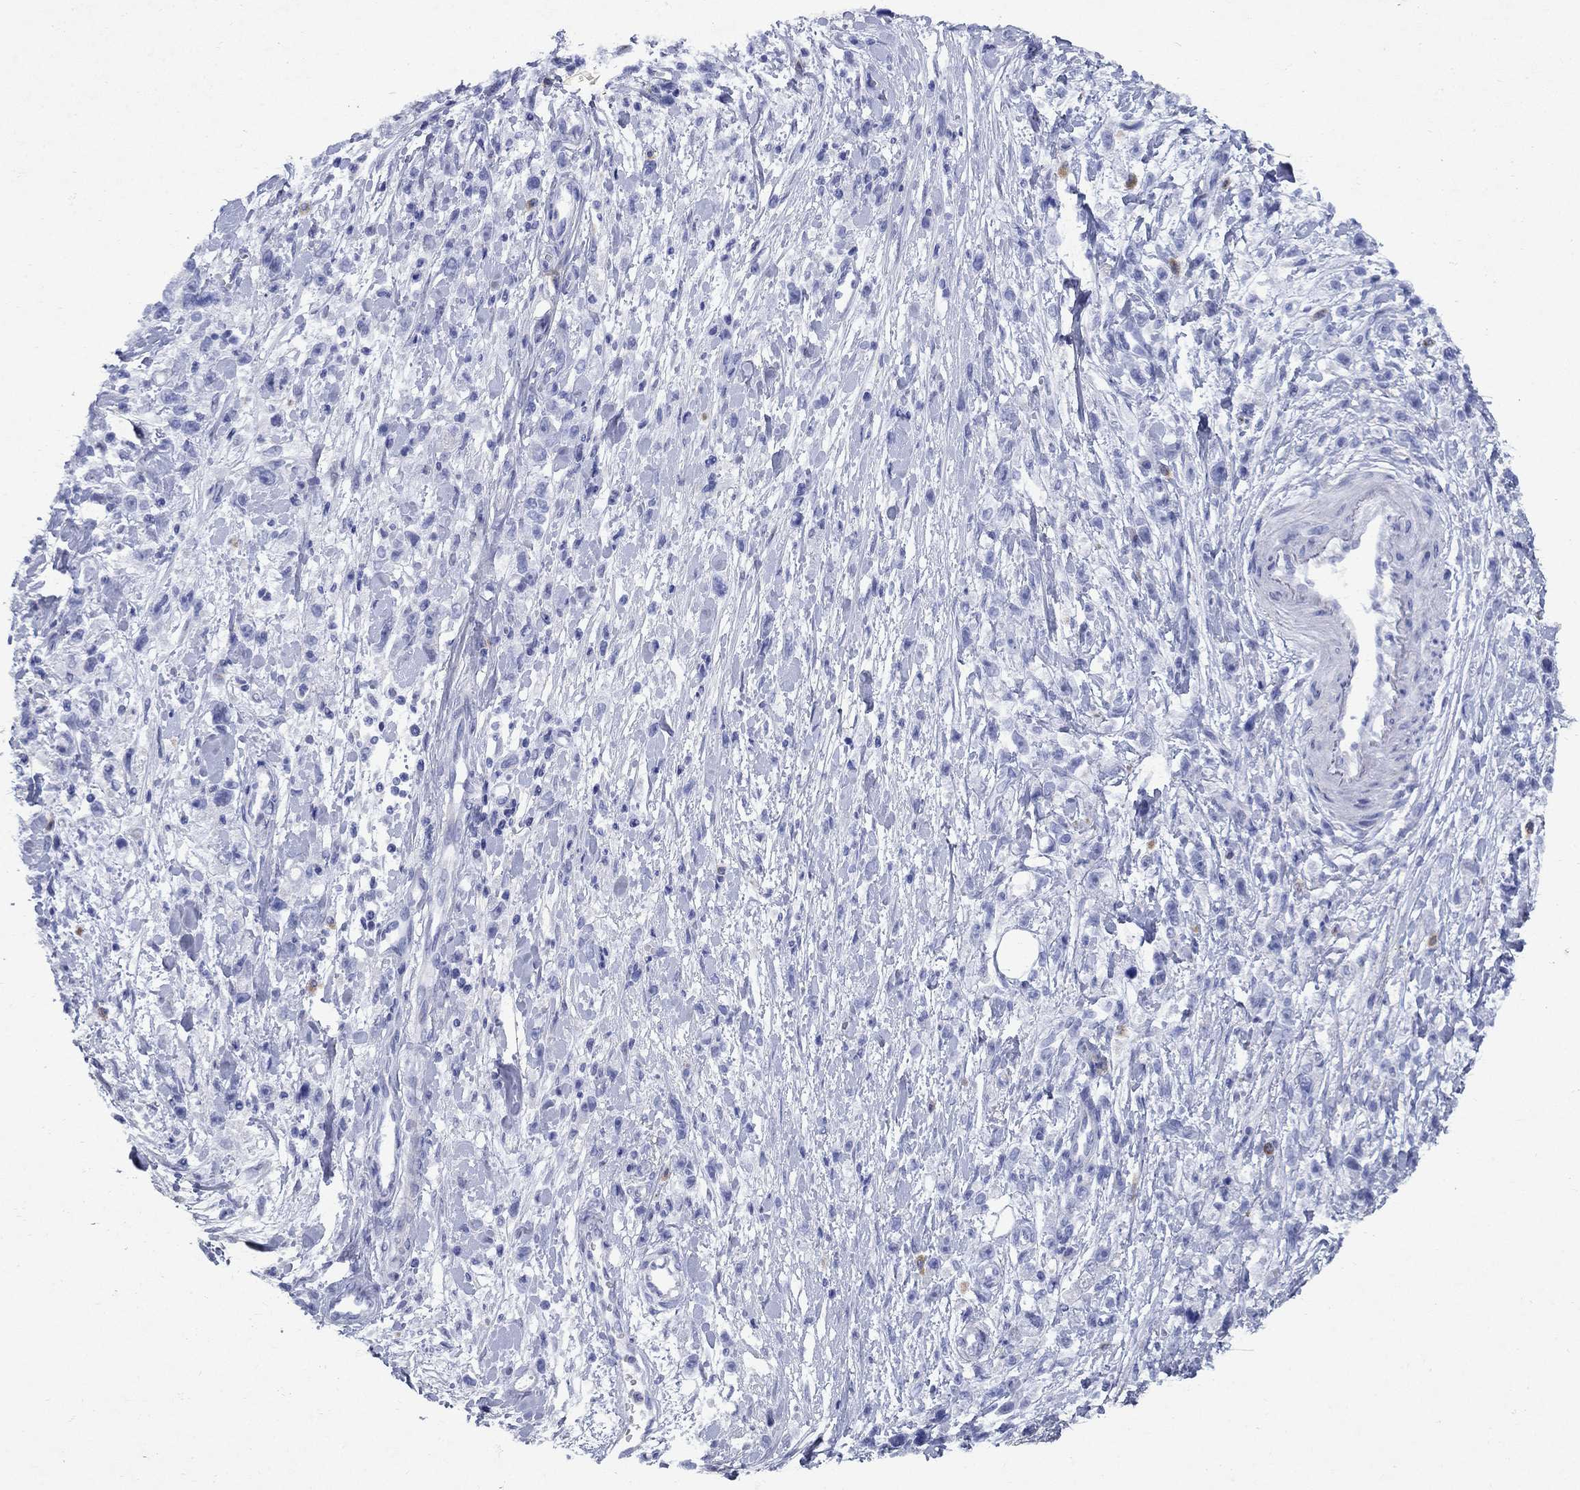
{"staining": {"intensity": "negative", "quantity": "none", "location": "none"}, "tissue": "stomach cancer", "cell_type": "Tumor cells", "image_type": "cancer", "snomed": [{"axis": "morphology", "description": "Adenocarcinoma, NOS"}, {"axis": "topography", "description": "Stomach"}], "caption": "Immunohistochemistry (IHC) photomicrograph of human stomach cancer (adenocarcinoma) stained for a protein (brown), which displays no positivity in tumor cells. (DAB IHC, high magnification).", "gene": "STAB2", "patient": {"sex": "female", "age": 59}}